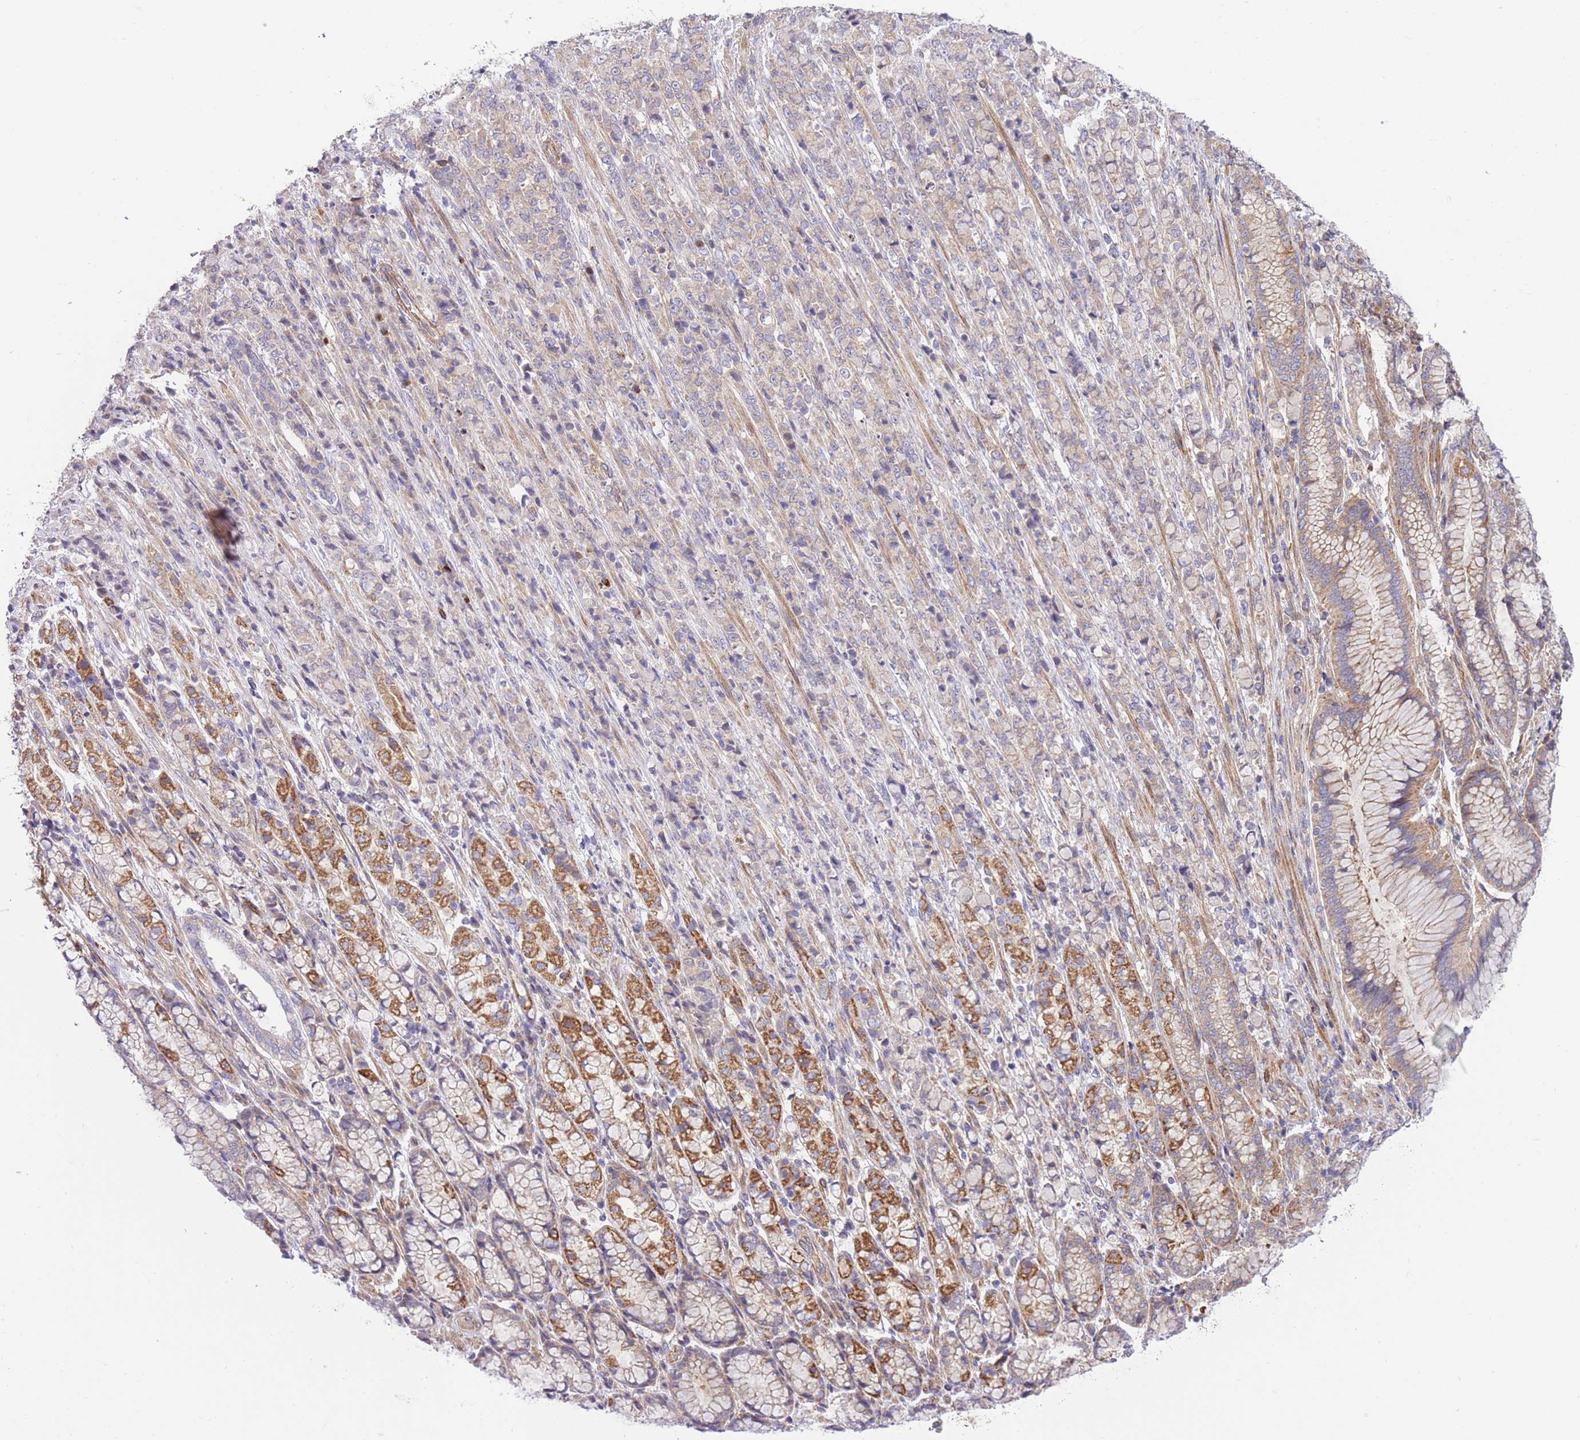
{"staining": {"intensity": "negative", "quantity": "none", "location": "none"}, "tissue": "stomach cancer", "cell_type": "Tumor cells", "image_type": "cancer", "snomed": [{"axis": "morphology", "description": "Adenocarcinoma, NOS"}, {"axis": "topography", "description": "Stomach"}], "caption": "Tumor cells are negative for protein expression in human stomach adenocarcinoma.", "gene": "CHAC1", "patient": {"sex": "female", "age": 79}}